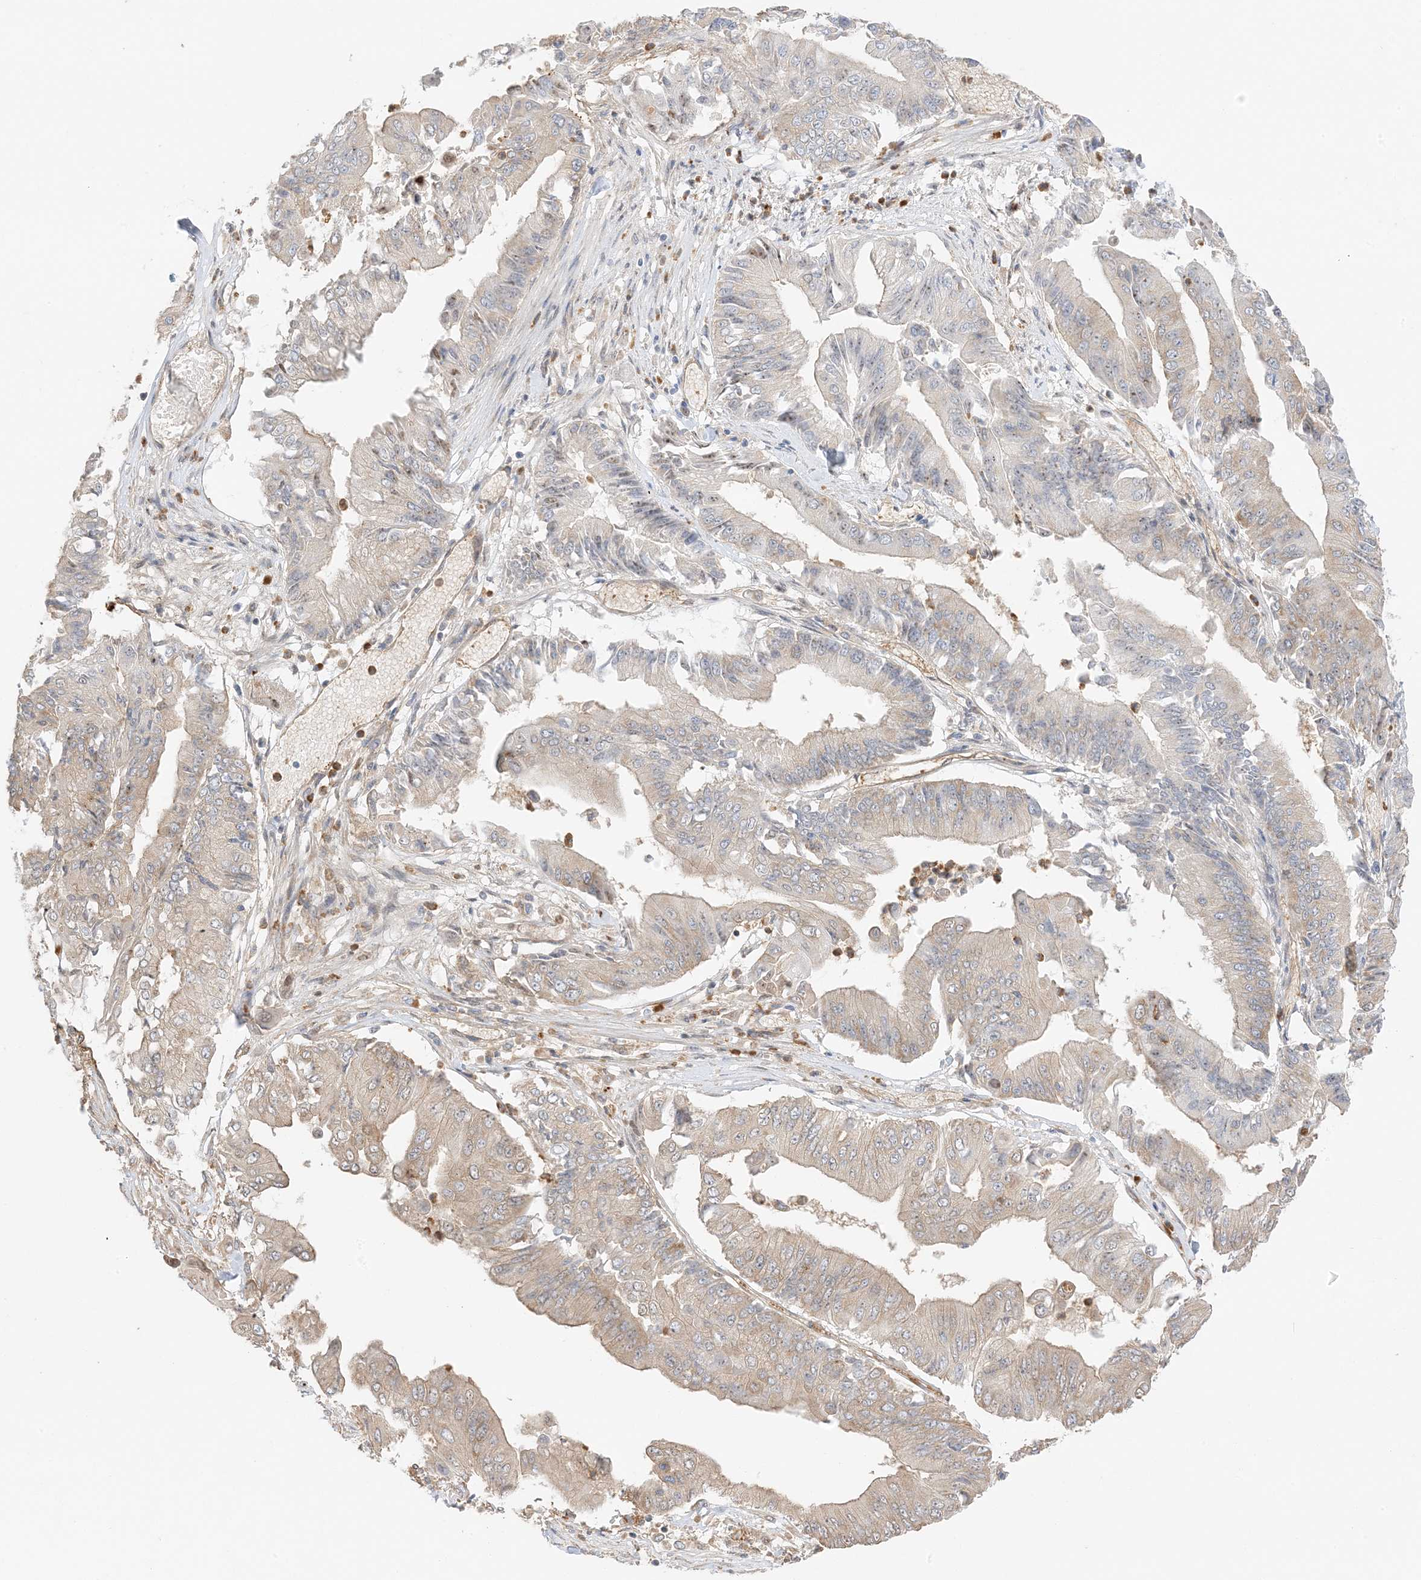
{"staining": {"intensity": "weak", "quantity": "<25%", "location": "cytoplasmic/membranous"}, "tissue": "pancreatic cancer", "cell_type": "Tumor cells", "image_type": "cancer", "snomed": [{"axis": "morphology", "description": "Adenocarcinoma, NOS"}, {"axis": "topography", "description": "Pancreas"}], "caption": "This is an immunohistochemistry (IHC) histopathology image of pancreatic adenocarcinoma. There is no positivity in tumor cells.", "gene": "UBAP2L", "patient": {"sex": "female", "age": 77}}